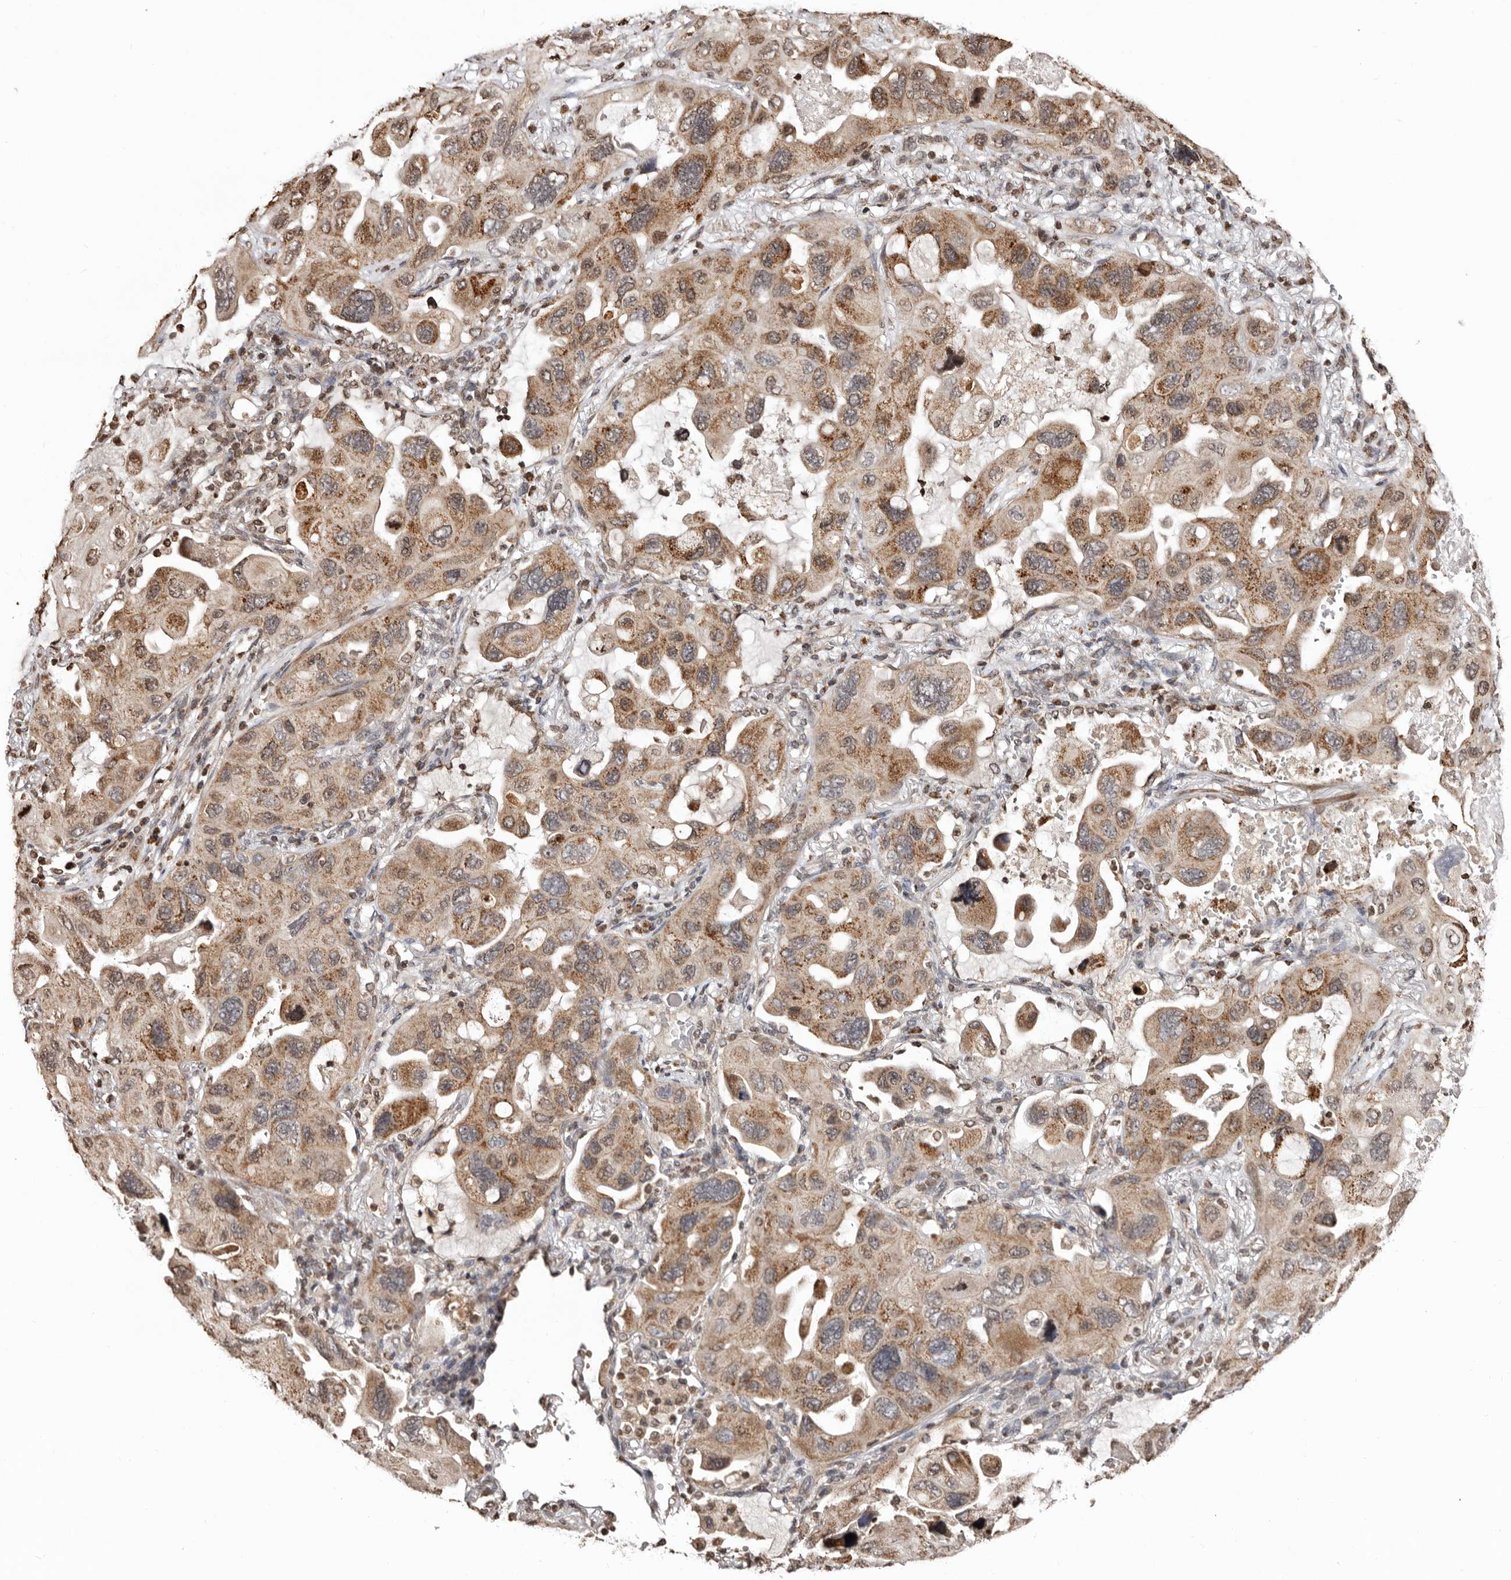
{"staining": {"intensity": "moderate", "quantity": ">75%", "location": "cytoplasmic/membranous"}, "tissue": "lung cancer", "cell_type": "Tumor cells", "image_type": "cancer", "snomed": [{"axis": "morphology", "description": "Squamous cell carcinoma, NOS"}, {"axis": "topography", "description": "Lung"}], "caption": "The photomicrograph exhibits staining of lung cancer, revealing moderate cytoplasmic/membranous protein positivity (brown color) within tumor cells.", "gene": "CCDC190", "patient": {"sex": "female", "age": 73}}